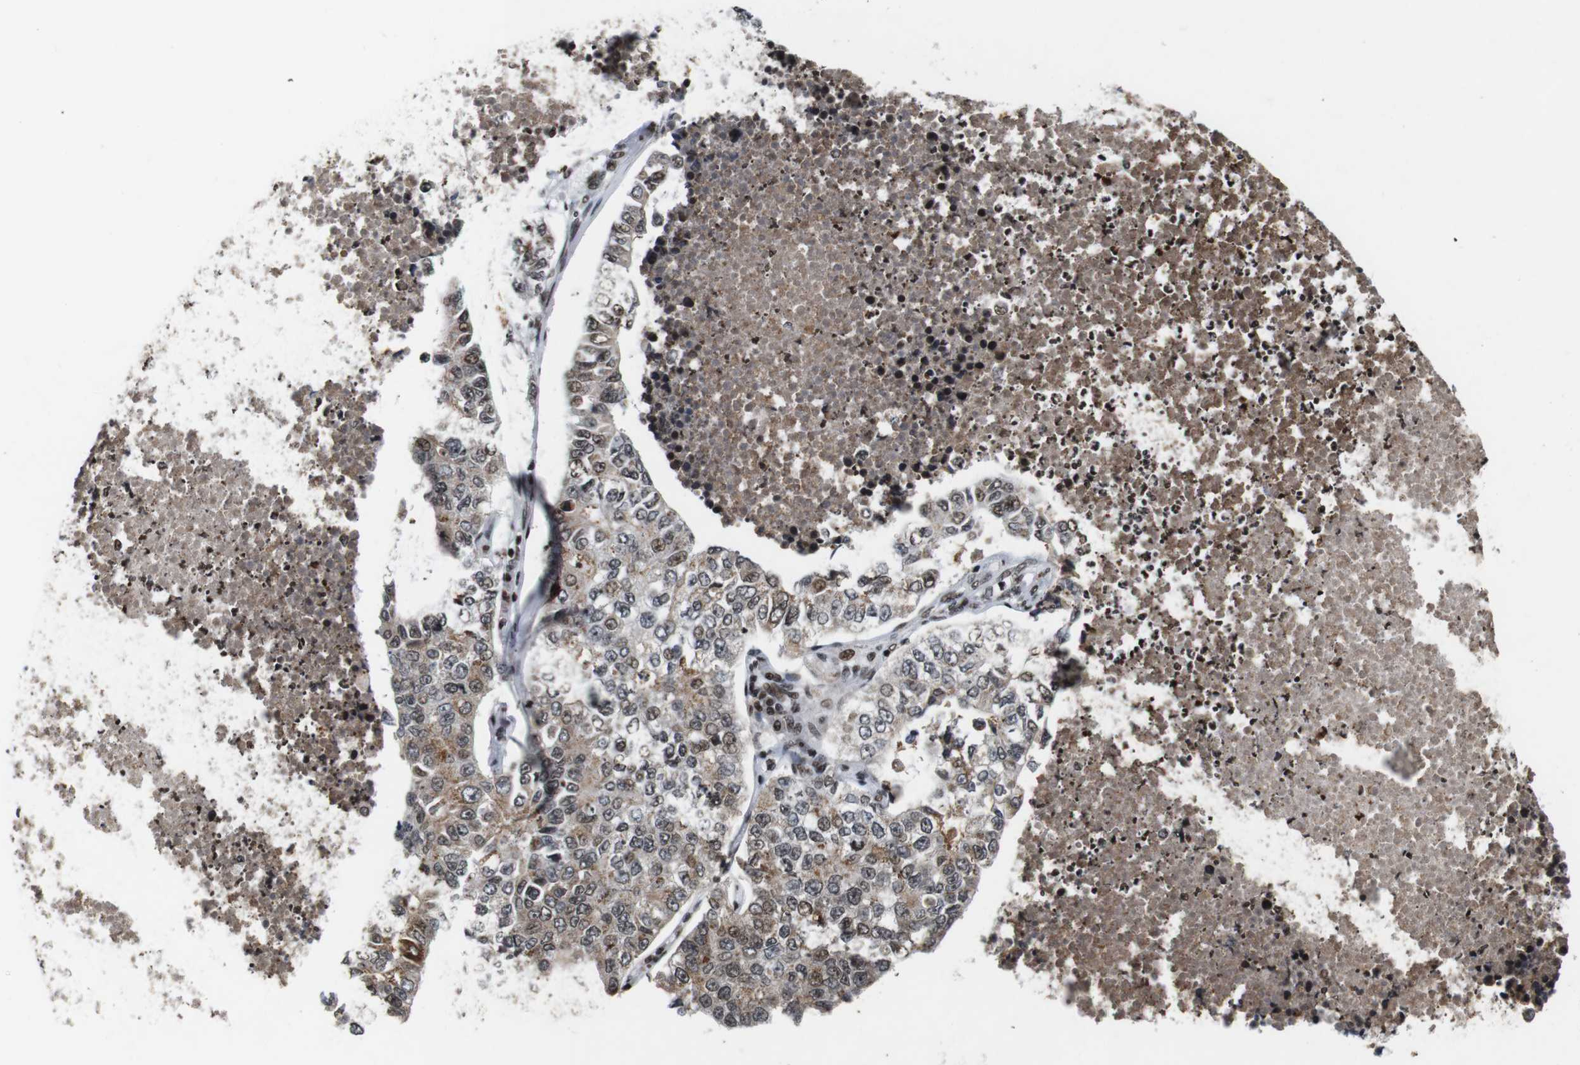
{"staining": {"intensity": "moderate", "quantity": ">75%", "location": "cytoplasmic/membranous,nuclear"}, "tissue": "lung cancer", "cell_type": "Tumor cells", "image_type": "cancer", "snomed": [{"axis": "morphology", "description": "Adenocarcinoma, NOS"}, {"axis": "topography", "description": "Lung"}], "caption": "Lung cancer (adenocarcinoma) stained with a brown dye exhibits moderate cytoplasmic/membranous and nuclear positive positivity in approximately >75% of tumor cells.", "gene": "MAGEH1", "patient": {"sex": "male", "age": 49}}